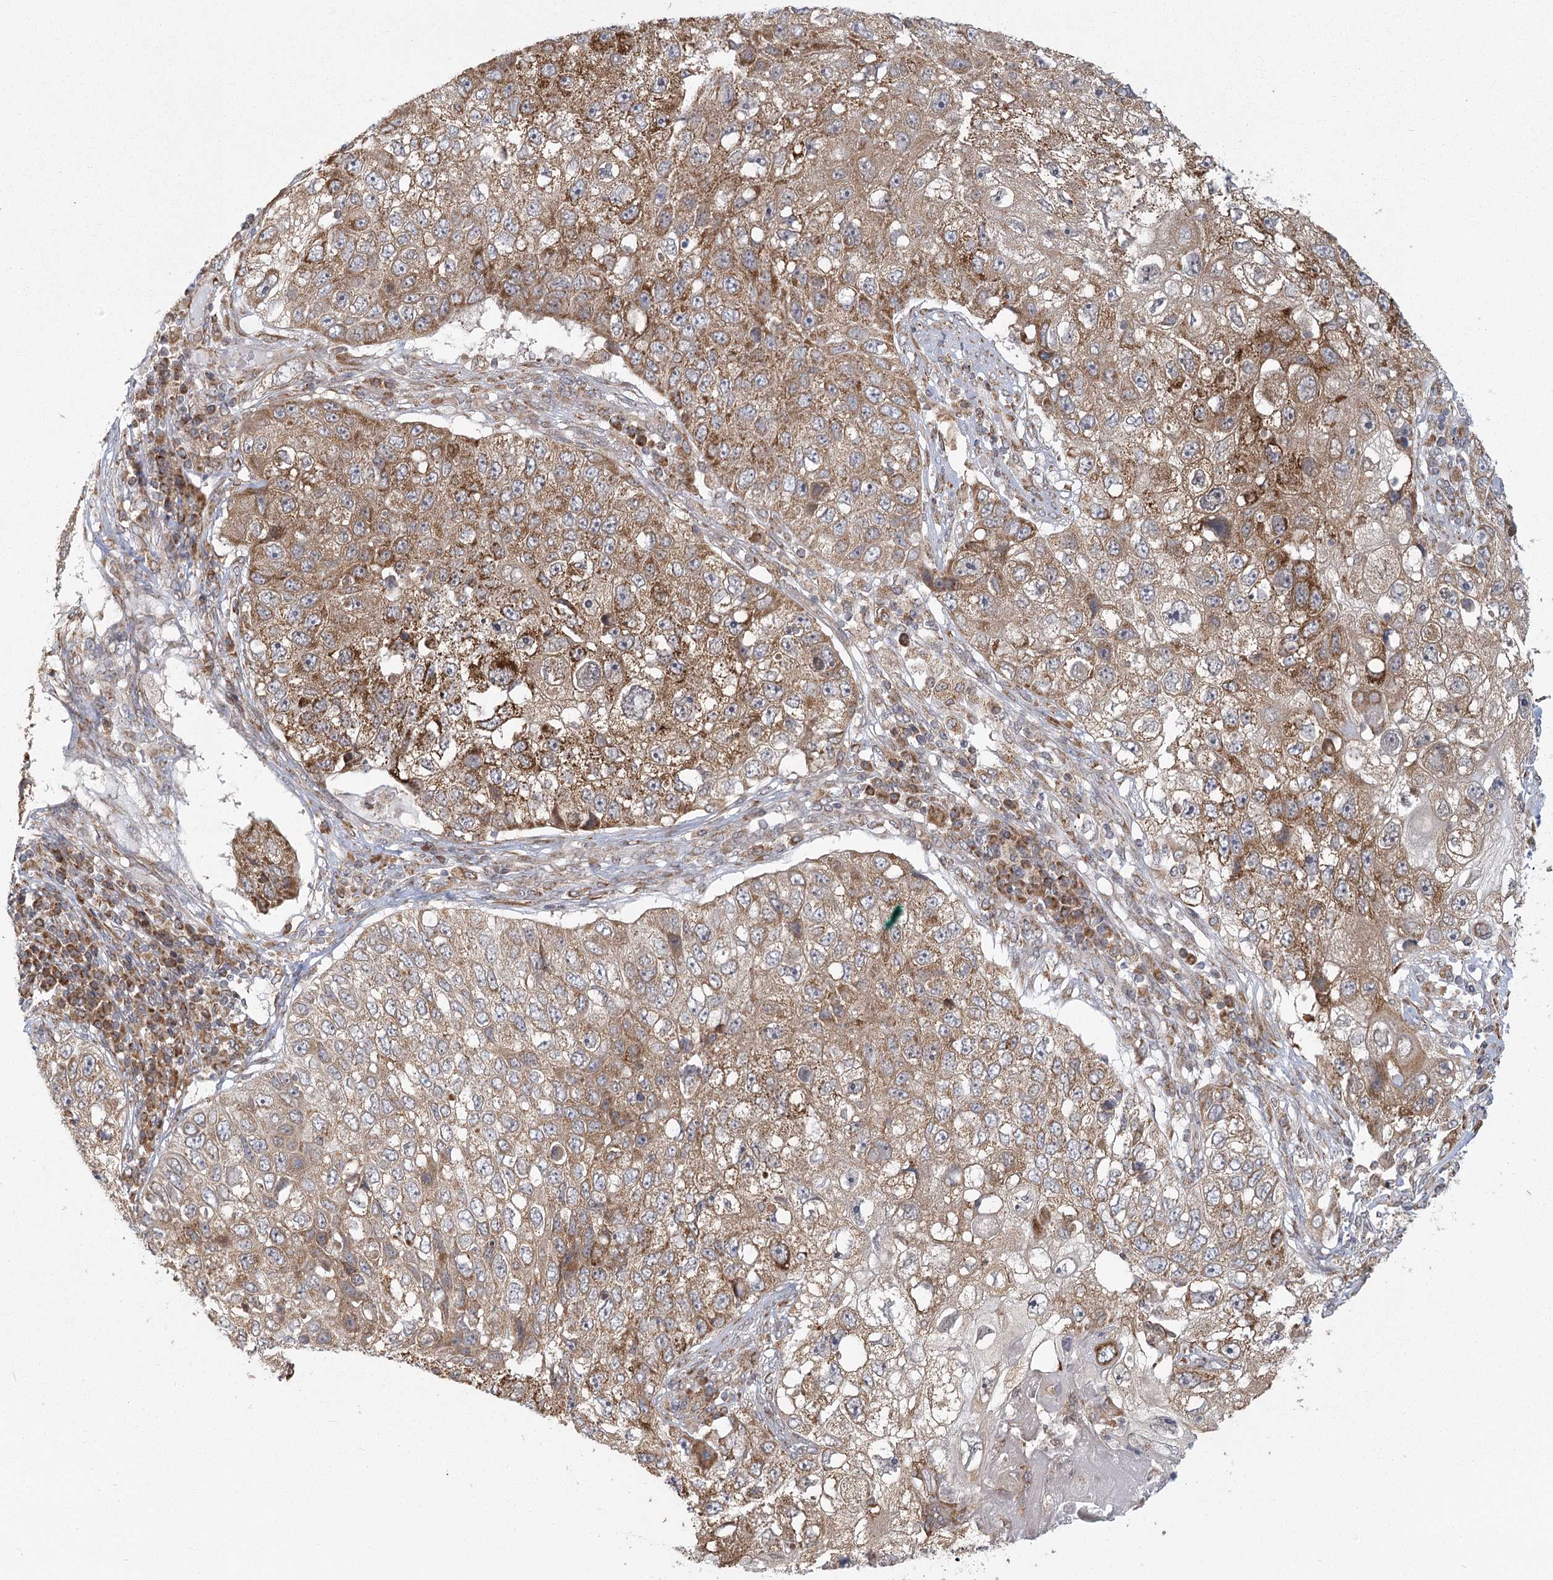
{"staining": {"intensity": "moderate", "quantity": ">75%", "location": "cytoplasmic/membranous"}, "tissue": "lung cancer", "cell_type": "Tumor cells", "image_type": "cancer", "snomed": [{"axis": "morphology", "description": "Squamous cell carcinoma, NOS"}, {"axis": "topography", "description": "Lung"}], "caption": "Protein positivity by IHC displays moderate cytoplasmic/membranous positivity in about >75% of tumor cells in lung cancer (squamous cell carcinoma).", "gene": "LACTB", "patient": {"sex": "male", "age": 61}}